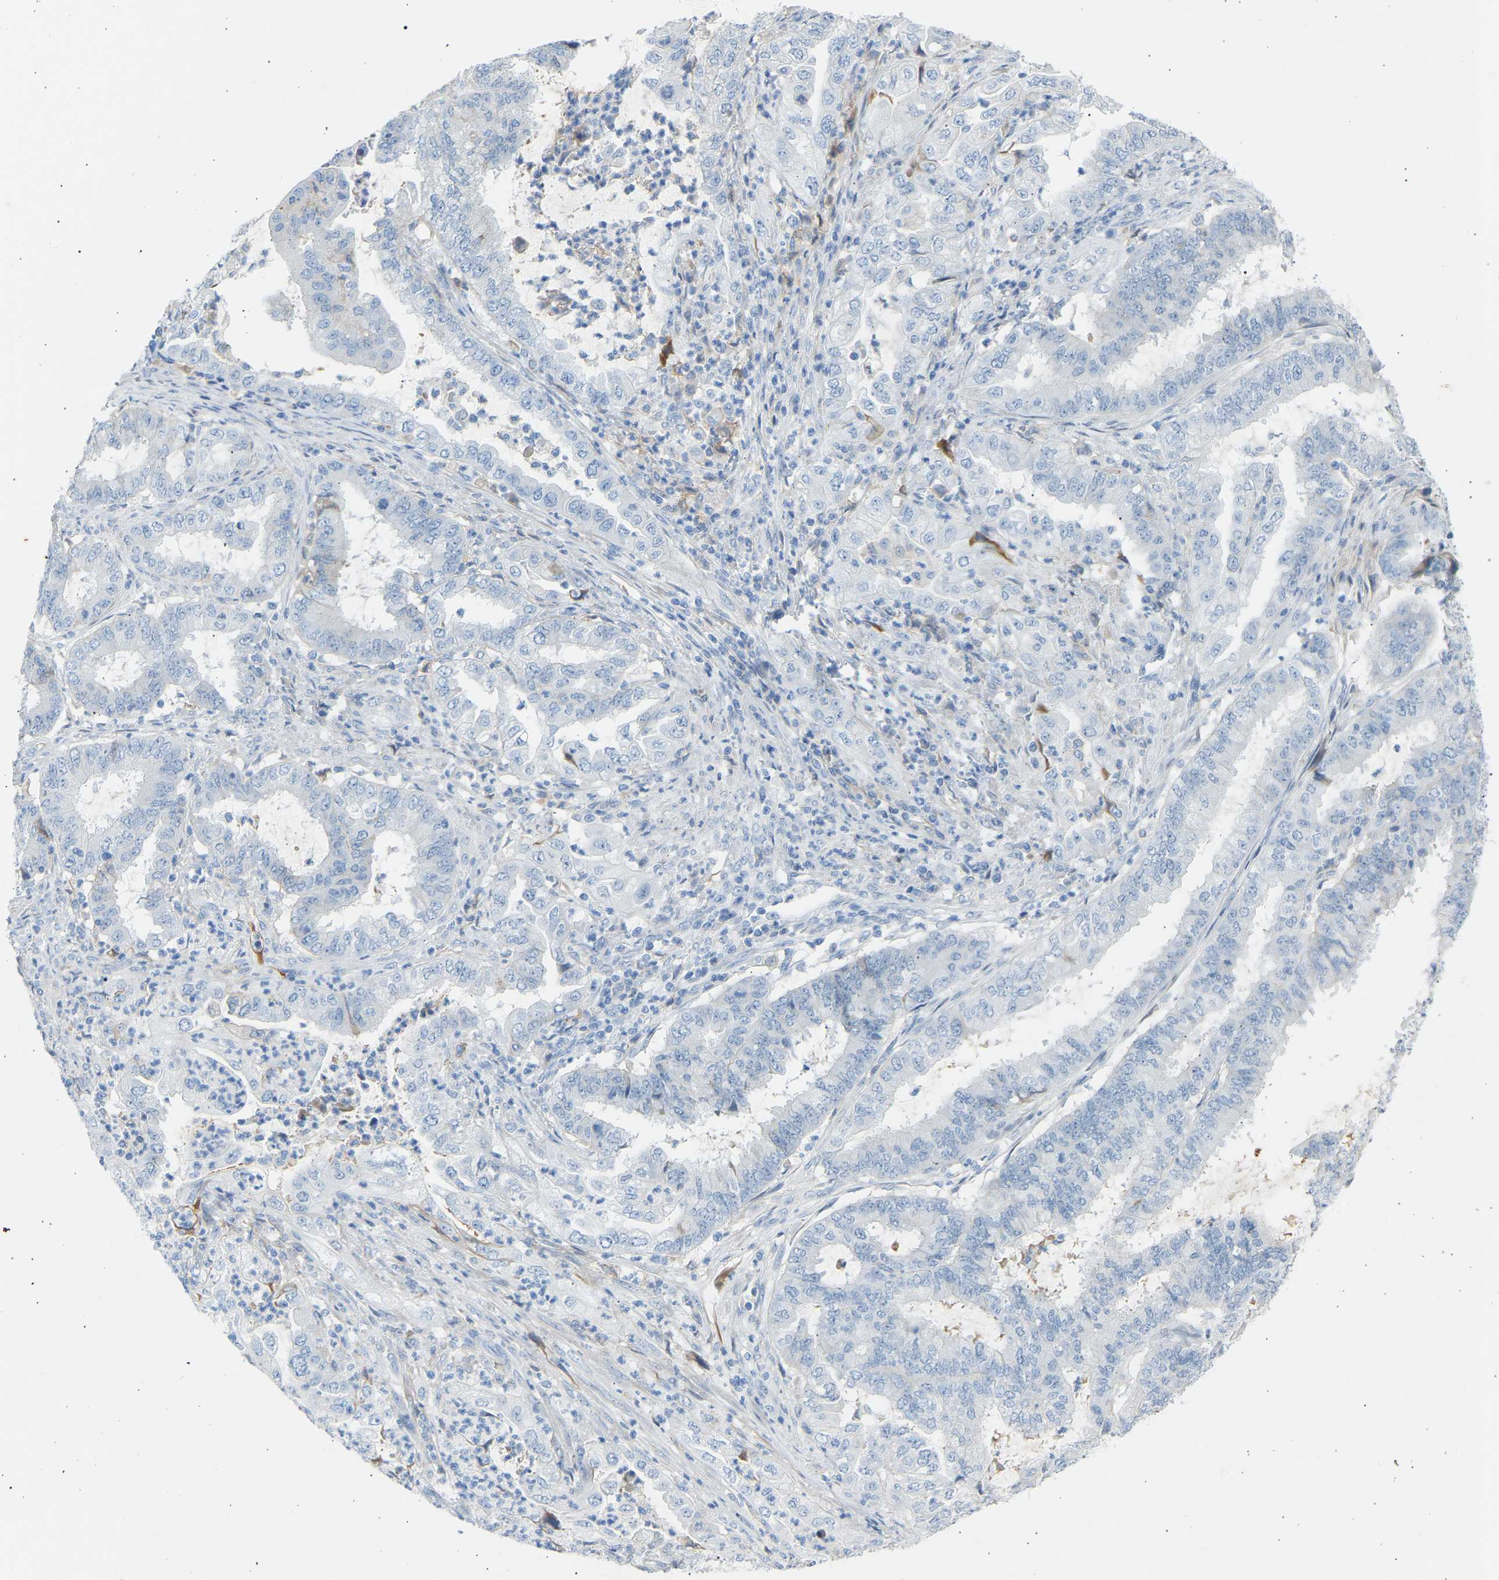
{"staining": {"intensity": "negative", "quantity": "none", "location": "none"}, "tissue": "endometrial cancer", "cell_type": "Tumor cells", "image_type": "cancer", "snomed": [{"axis": "morphology", "description": "Adenocarcinoma, NOS"}, {"axis": "topography", "description": "Endometrium"}], "caption": "Protein analysis of endometrial cancer shows no significant staining in tumor cells.", "gene": "GNAS", "patient": {"sex": "female", "age": 51}}